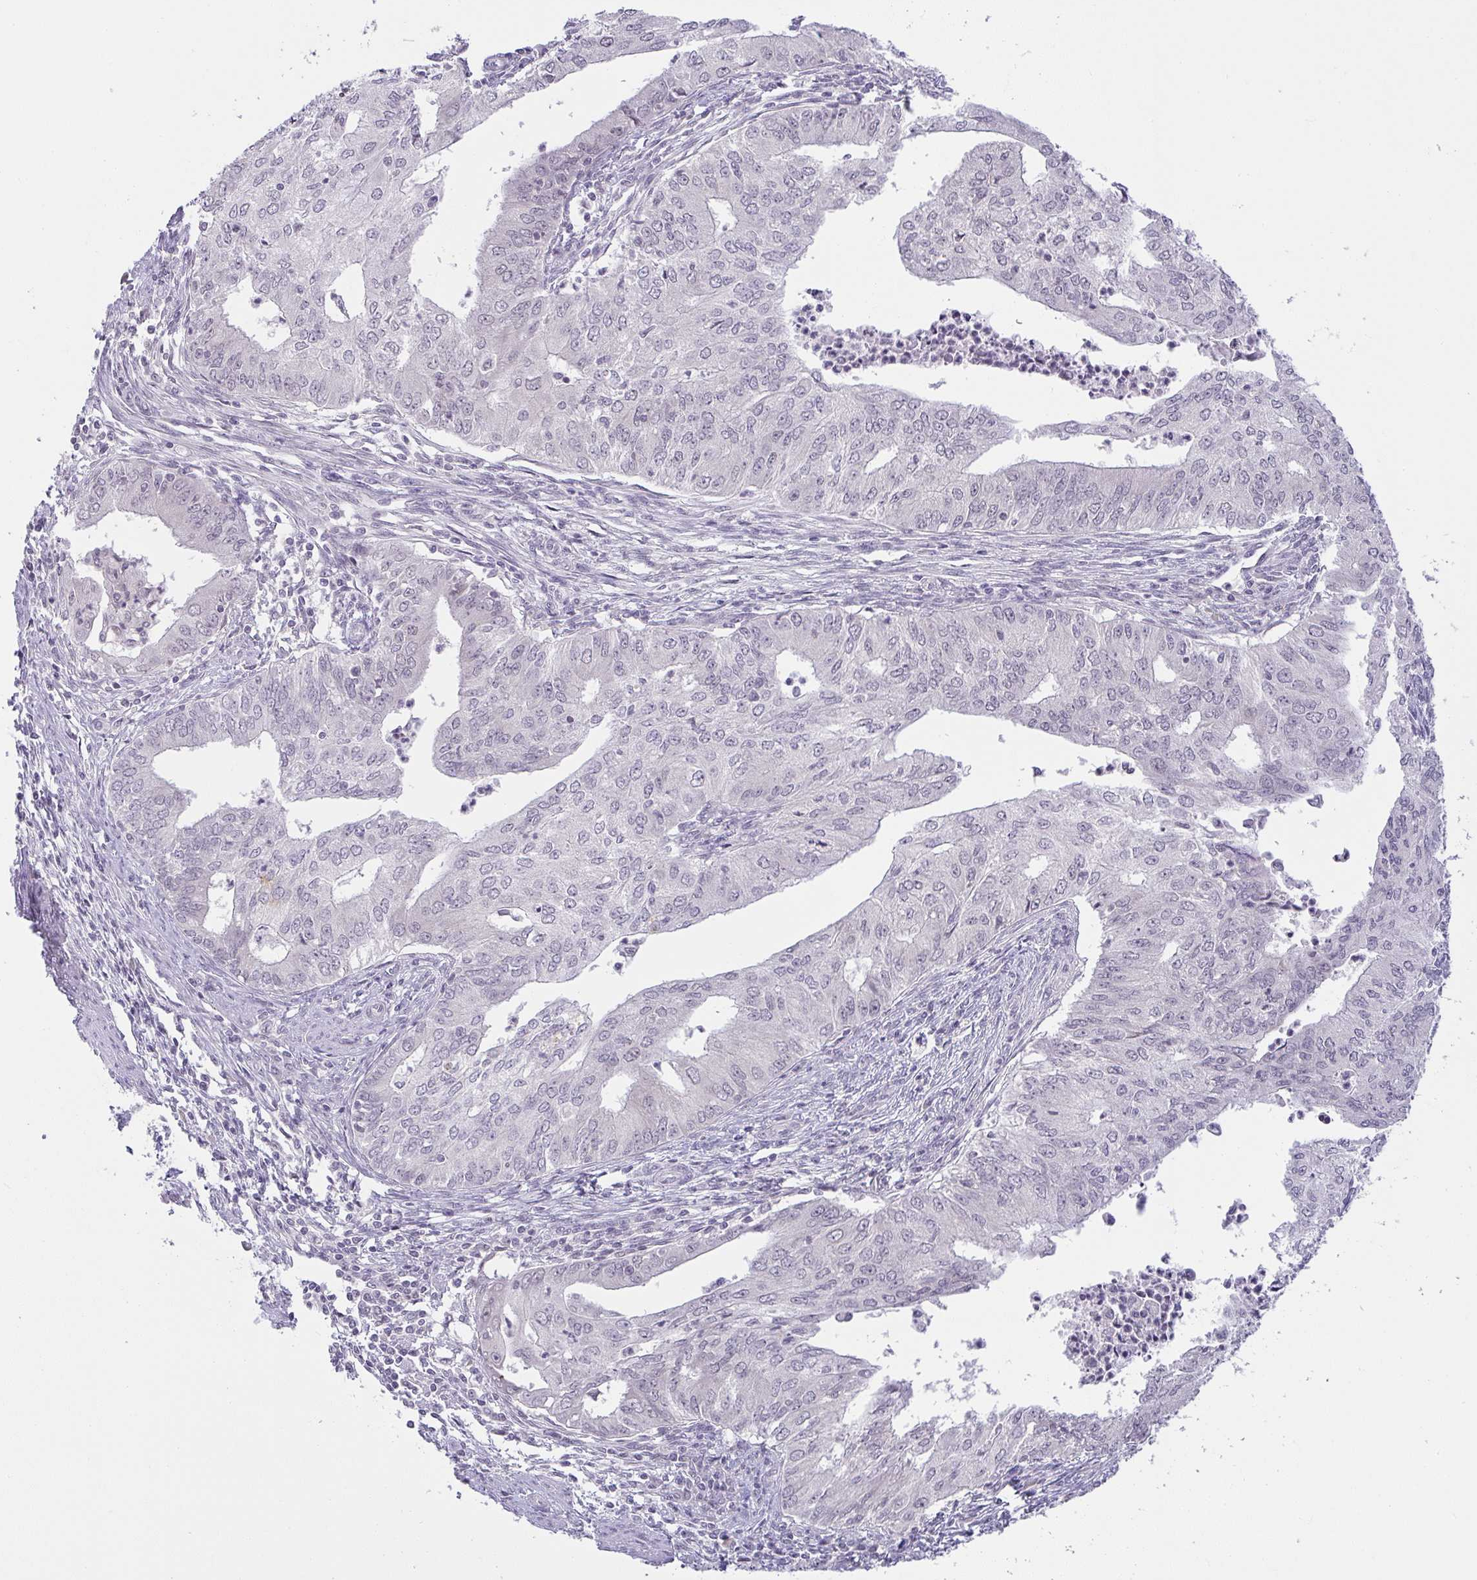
{"staining": {"intensity": "negative", "quantity": "none", "location": "none"}, "tissue": "endometrial cancer", "cell_type": "Tumor cells", "image_type": "cancer", "snomed": [{"axis": "morphology", "description": "Adenocarcinoma, NOS"}, {"axis": "topography", "description": "Endometrium"}], "caption": "A high-resolution histopathology image shows immunohistochemistry (IHC) staining of adenocarcinoma (endometrial), which exhibits no significant expression in tumor cells.", "gene": "CACNA1S", "patient": {"sex": "female", "age": 50}}